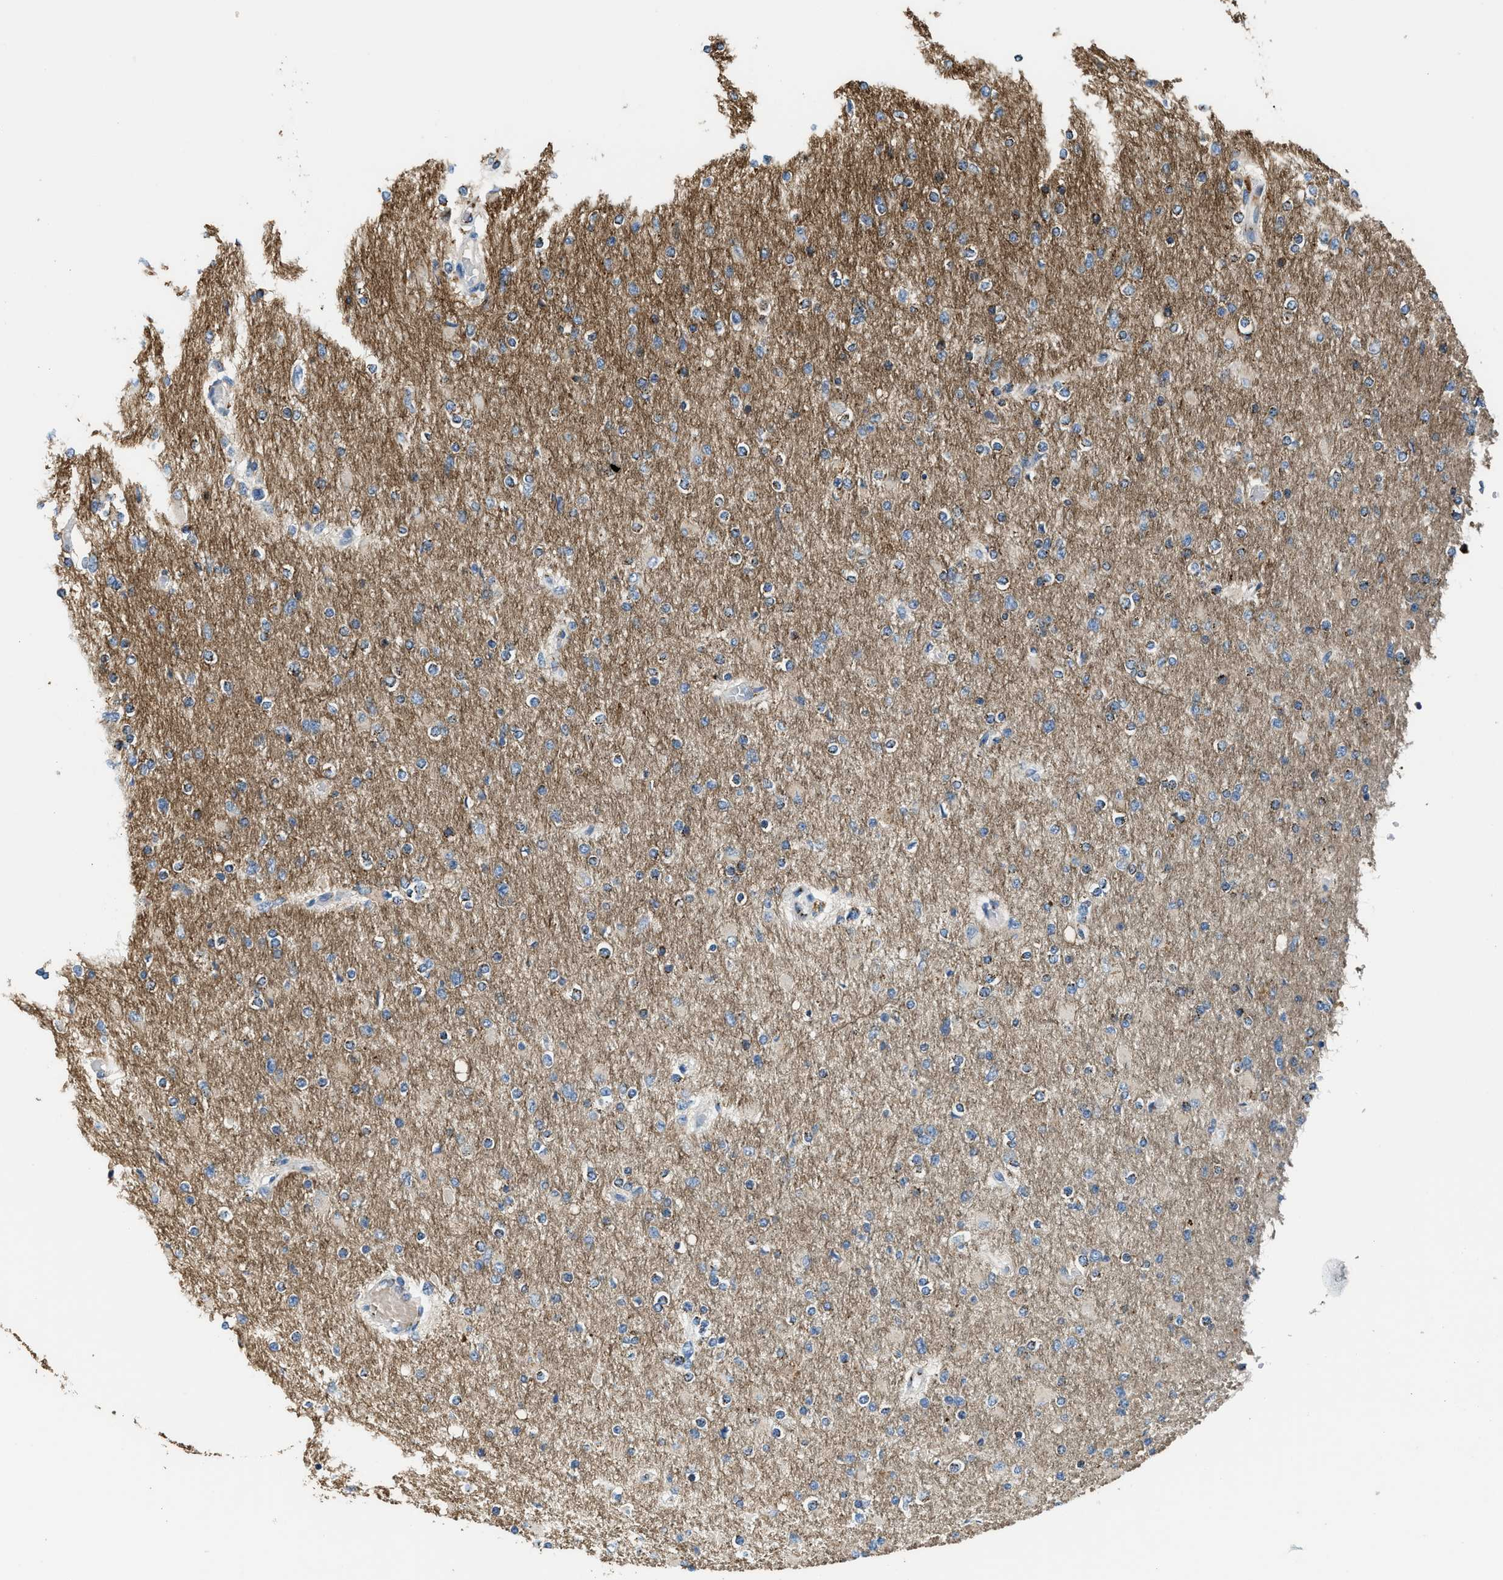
{"staining": {"intensity": "moderate", "quantity": "<25%", "location": "cytoplasmic/membranous"}, "tissue": "glioma", "cell_type": "Tumor cells", "image_type": "cancer", "snomed": [{"axis": "morphology", "description": "Glioma, malignant, High grade"}, {"axis": "topography", "description": "Cerebral cortex"}], "caption": "A micrograph of human high-grade glioma (malignant) stained for a protein displays moderate cytoplasmic/membranous brown staining in tumor cells.", "gene": "FUT8", "patient": {"sex": "female", "age": 36}}